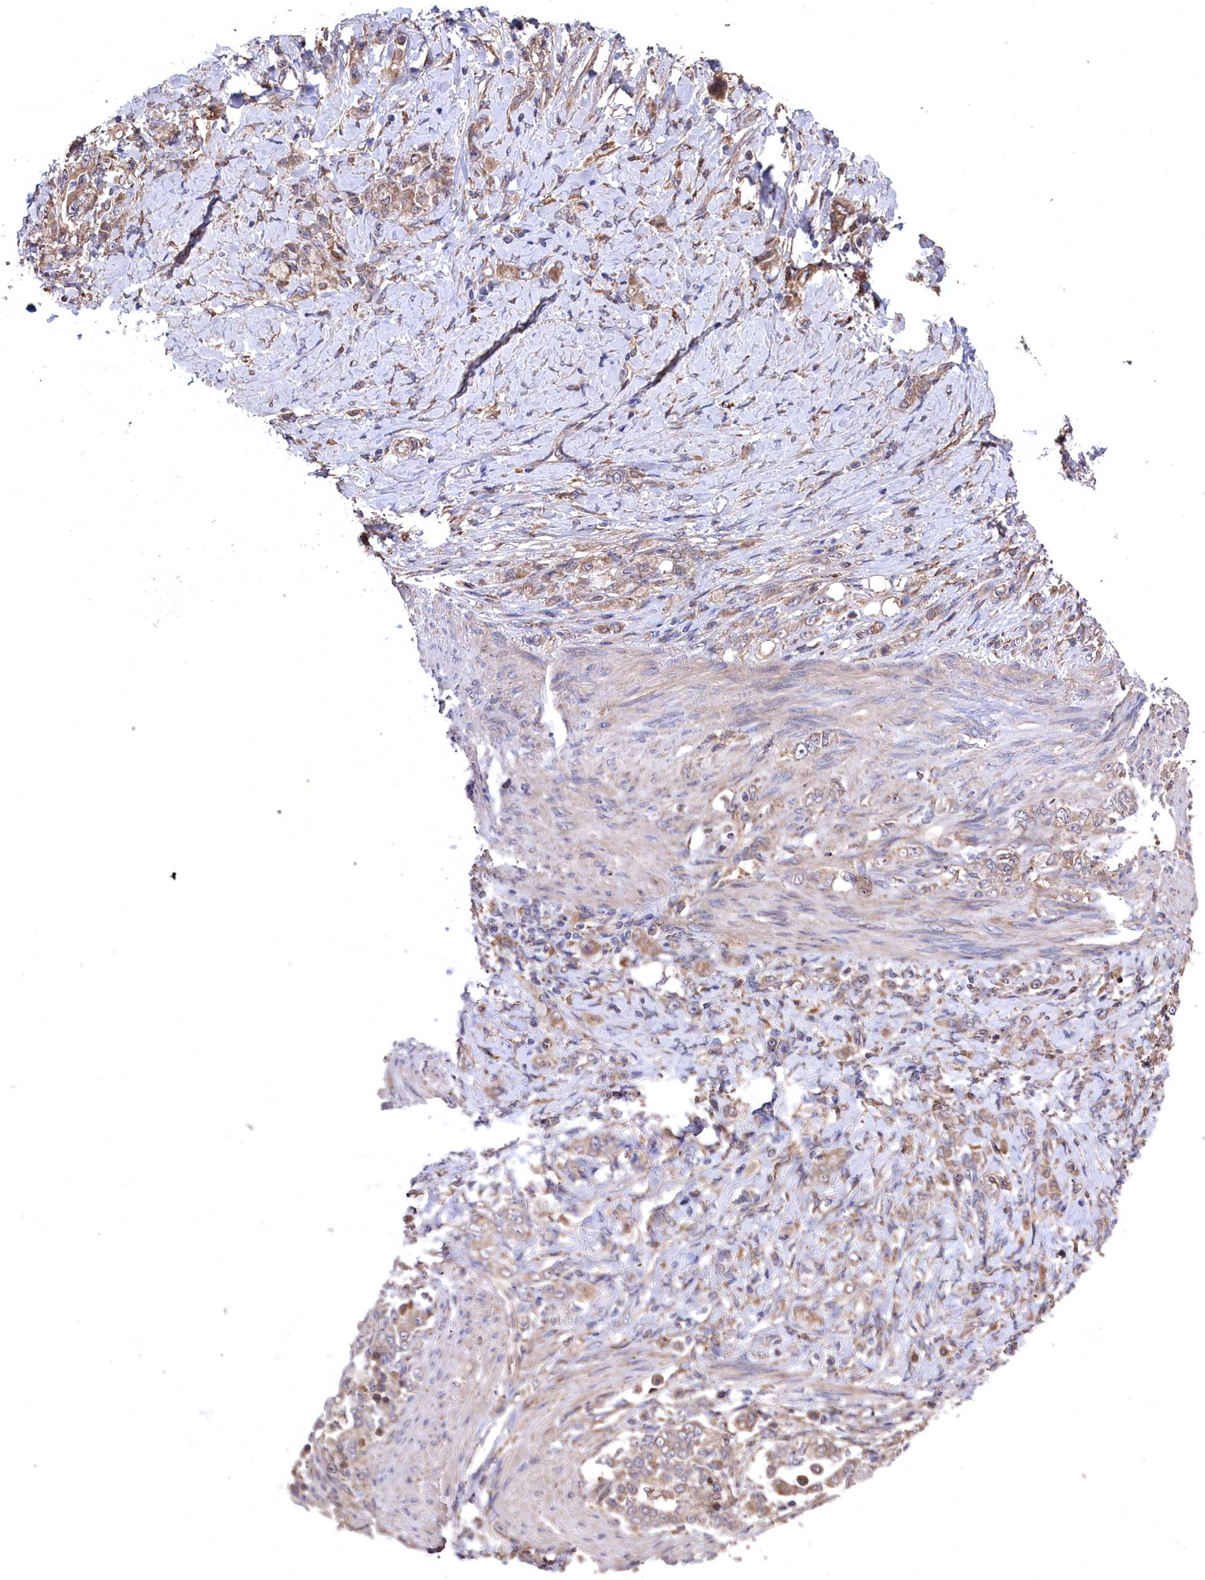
{"staining": {"intensity": "weak", "quantity": ">75%", "location": "cytoplasmic/membranous"}, "tissue": "stomach cancer", "cell_type": "Tumor cells", "image_type": "cancer", "snomed": [{"axis": "morphology", "description": "Adenocarcinoma, NOS"}, {"axis": "topography", "description": "Stomach"}], "caption": "IHC (DAB (3,3'-diaminobenzidine)) staining of adenocarcinoma (stomach) displays weak cytoplasmic/membranous protein expression in about >75% of tumor cells.", "gene": "SLC12A4", "patient": {"sex": "female", "age": 79}}